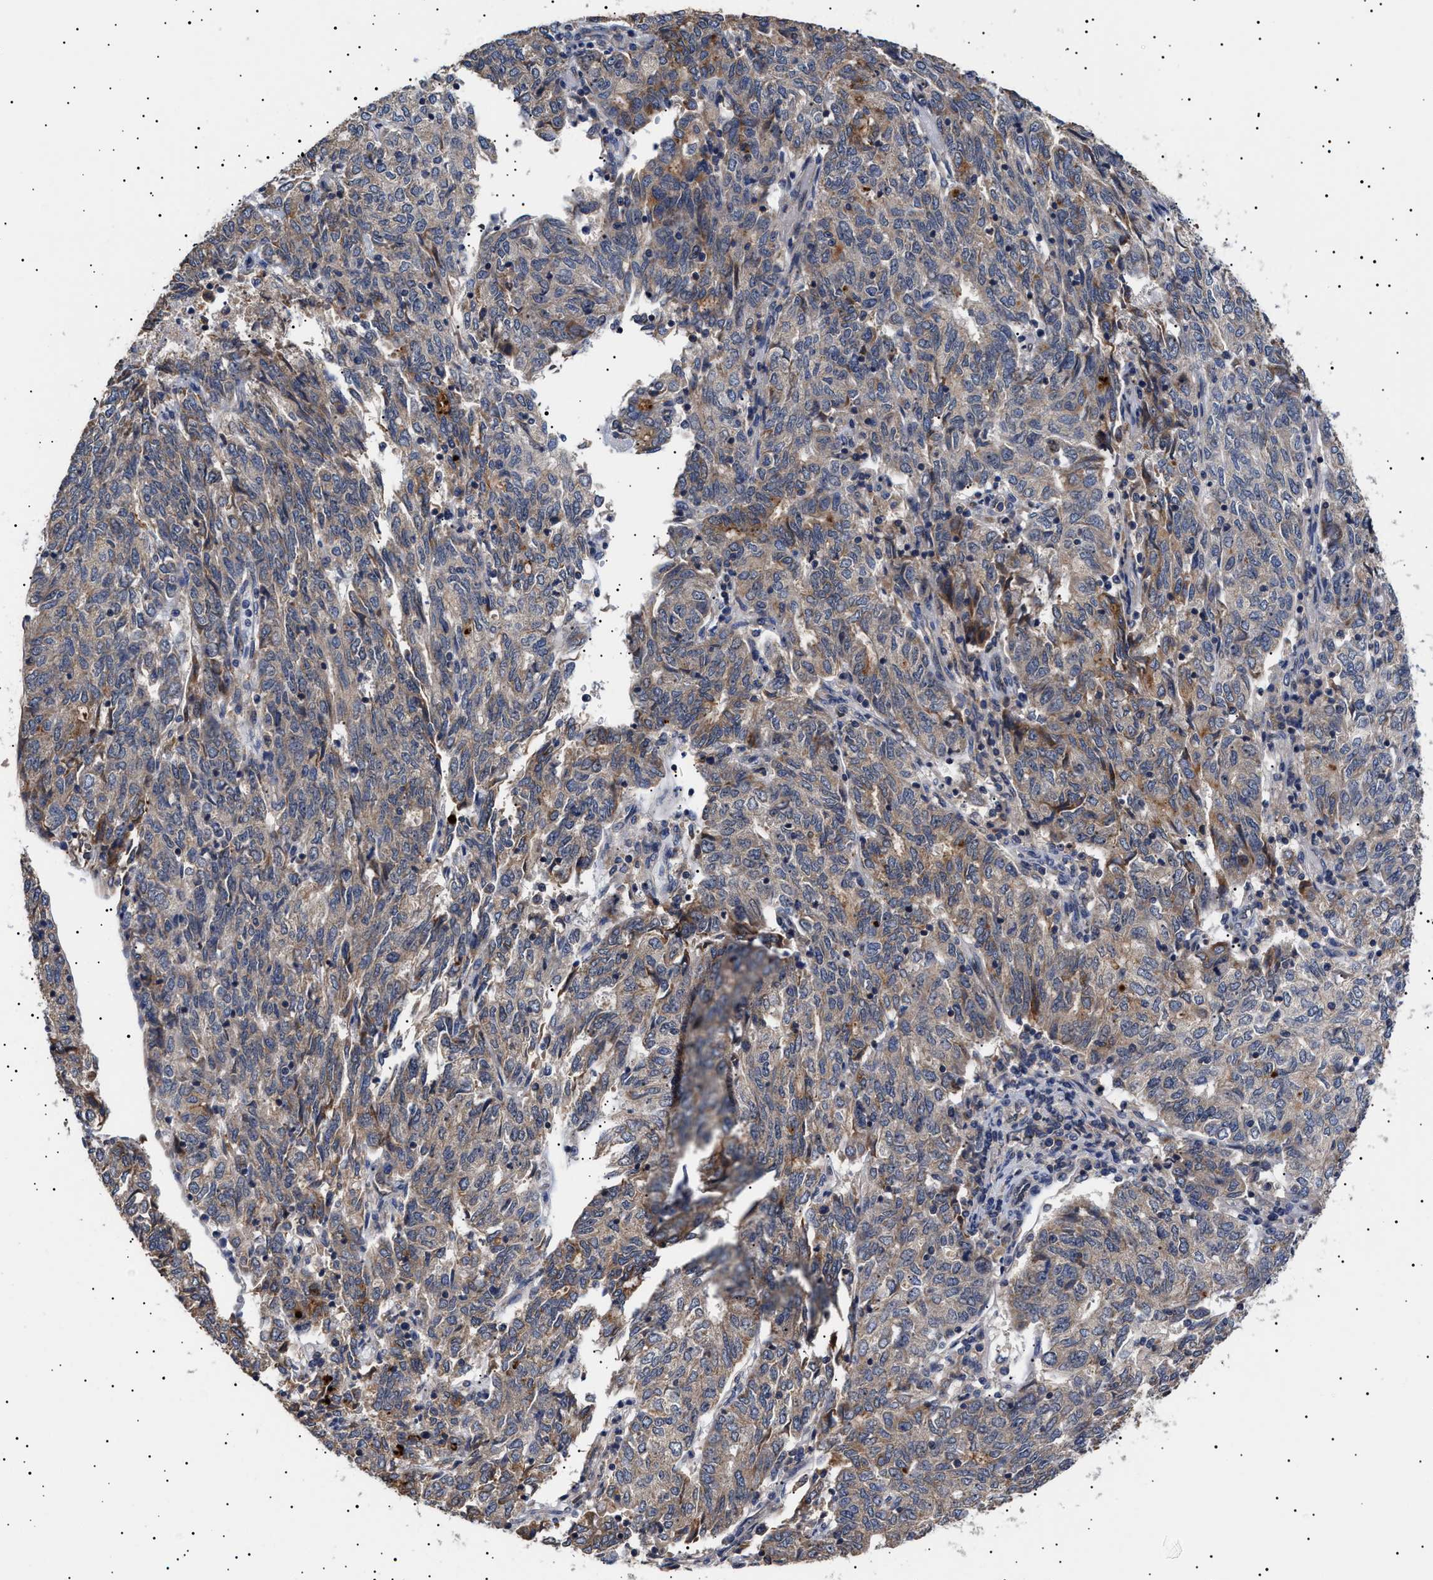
{"staining": {"intensity": "weak", "quantity": "25%-75%", "location": "cytoplasmic/membranous"}, "tissue": "endometrial cancer", "cell_type": "Tumor cells", "image_type": "cancer", "snomed": [{"axis": "morphology", "description": "Adenocarcinoma, NOS"}, {"axis": "topography", "description": "Endometrium"}], "caption": "Immunohistochemical staining of human endometrial adenocarcinoma shows low levels of weak cytoplasmic/membranous expression in about 25%-75% of tumor cells.", "gene": "KRBA1", "patient": {"sex": "female", "age": 80}}